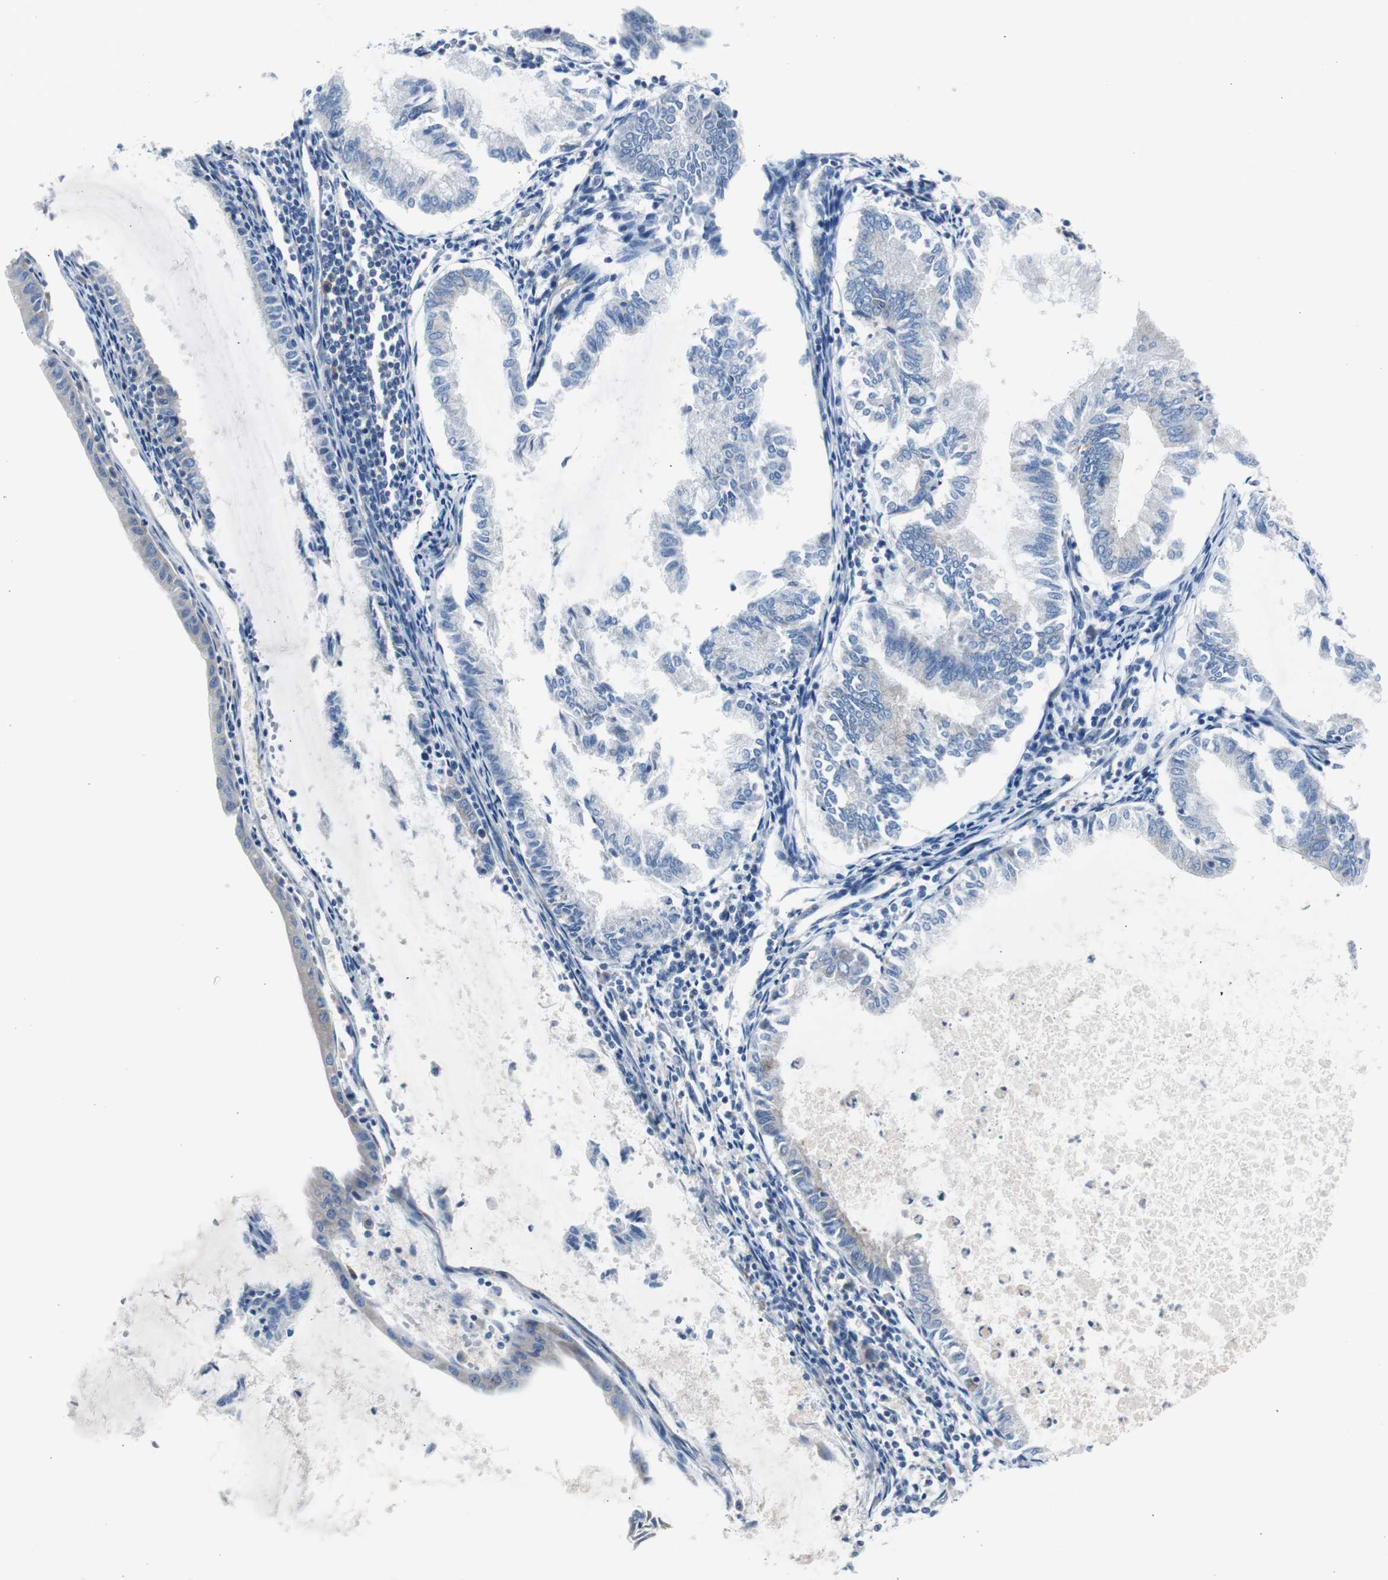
{"staining": {"intensity": "weak", "quantity": "25%-75%", "location": "cytoplasmic/membranous"}, "tissue": "endometrial cancer", "cell_type": "Tumor cells", "image_type": "cancer", "snomed": [{"axis": "morphology", "description": "Adenocarcinoma, NOS"}, {"axis": "topography", "description": "Endometrium"}], "caption": "Endometrial cancer (adenocarcinoma) tissue exhibits weak cytoplasmic/membranous staining in about 25%-75% of tumor cells", "gene": "RPS12", "patient": {"sex": "female", "age": 86}}